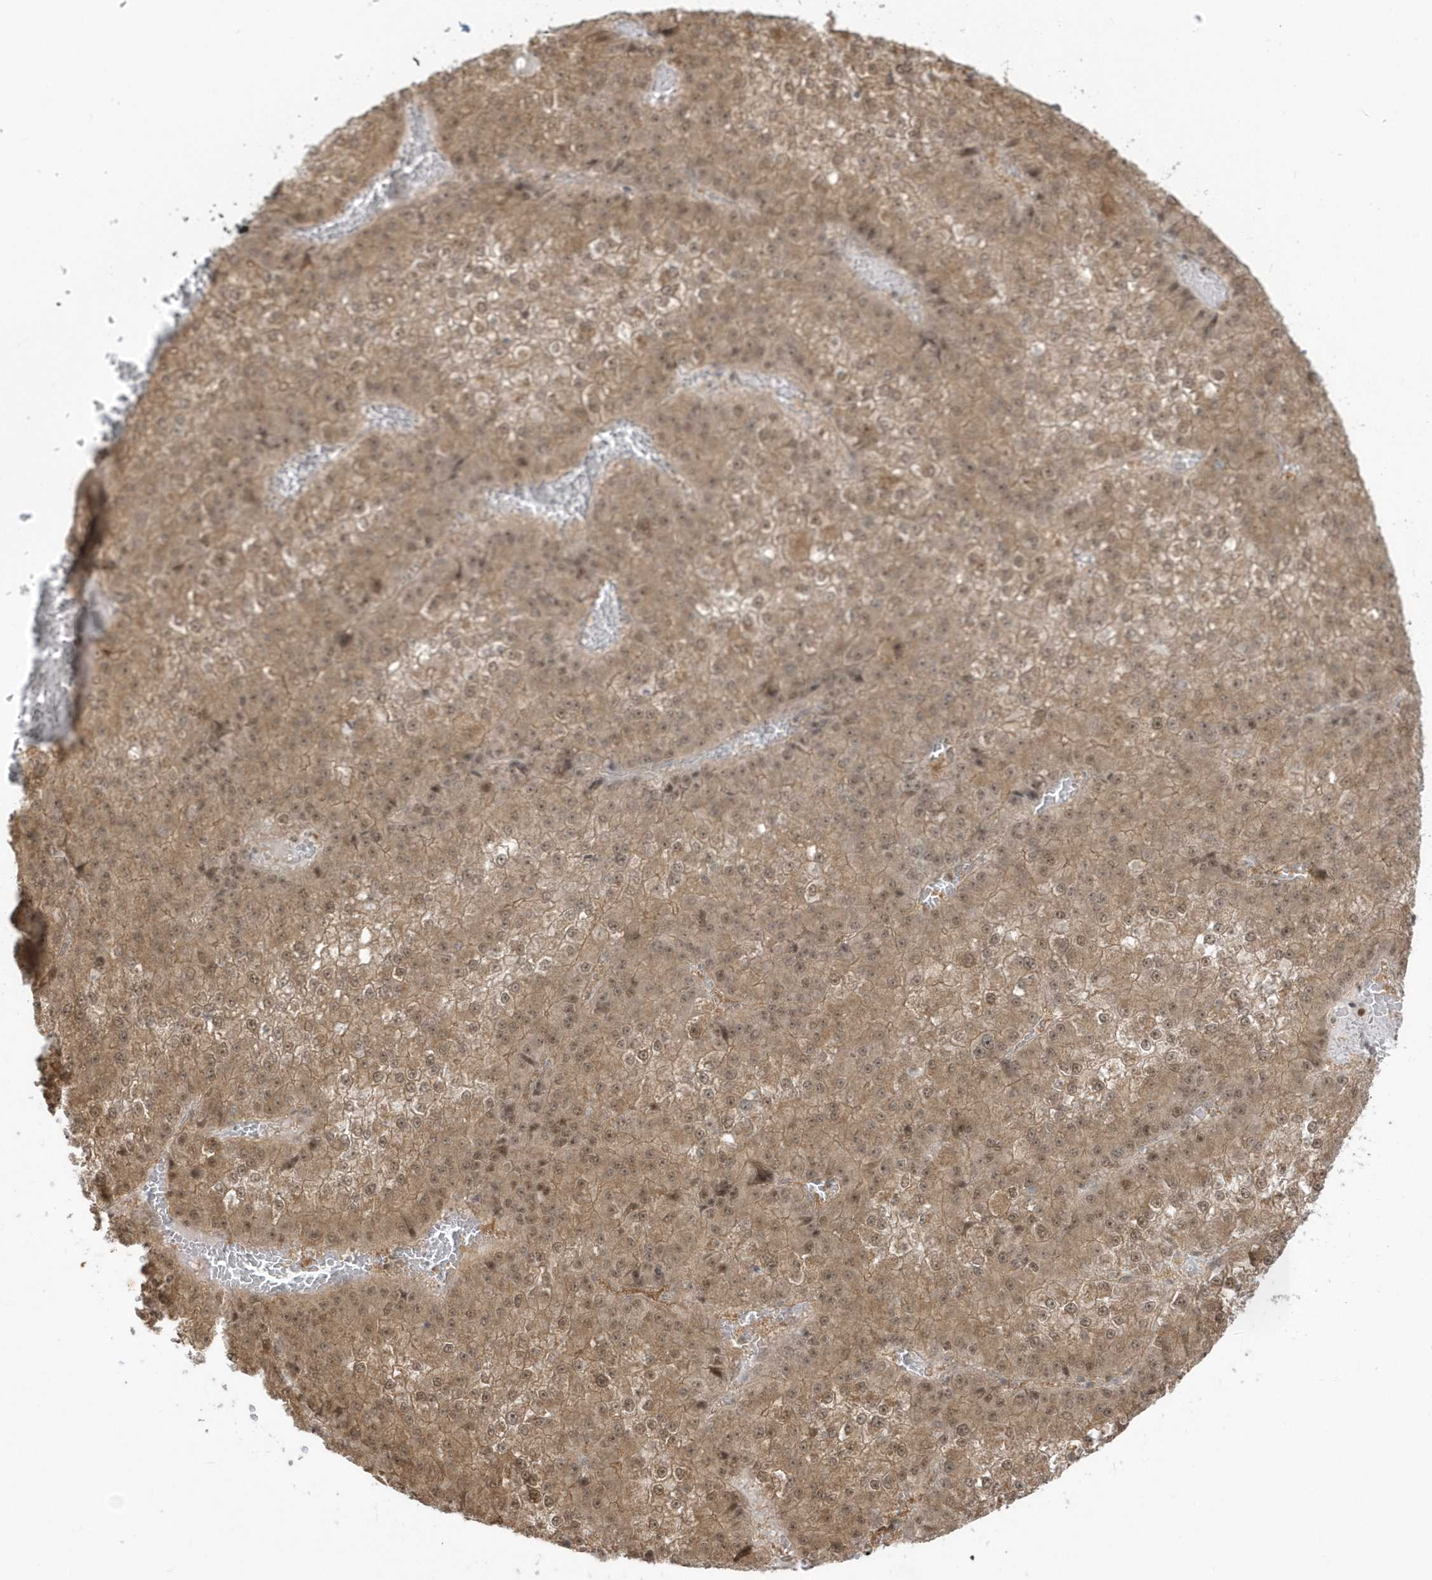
{"staining": {"intensity": "moderate", "quantity": ">75%", "location": "cytoplasmic/membranous,nuclear"}, "tissue": "liver cancer", "cell_type": "Tumor cells", "image_type": "cancer", "snomed": [{"axis": "morphology", "description": "Carcinoma, Hepatocellular, NOS"}, {"axis": "topography", "description": "Liver"}], "caption": "High-magnification brightfield microscopy of liver cancer (hepatocellular carcinoma) stained with DAB (3,3'-diaminobenzidine) (brown) and counterstained with hematoxylin (blue). tumor cells exhibit moderate cytoplasmic/membranous and nuclear positivity is seen in approximately>75% of cells. The protein is shown in brown color, while the nuclei are stained blue.", "gene": "PPP1R7", "patient": {"sex": "female", "age": 73}}